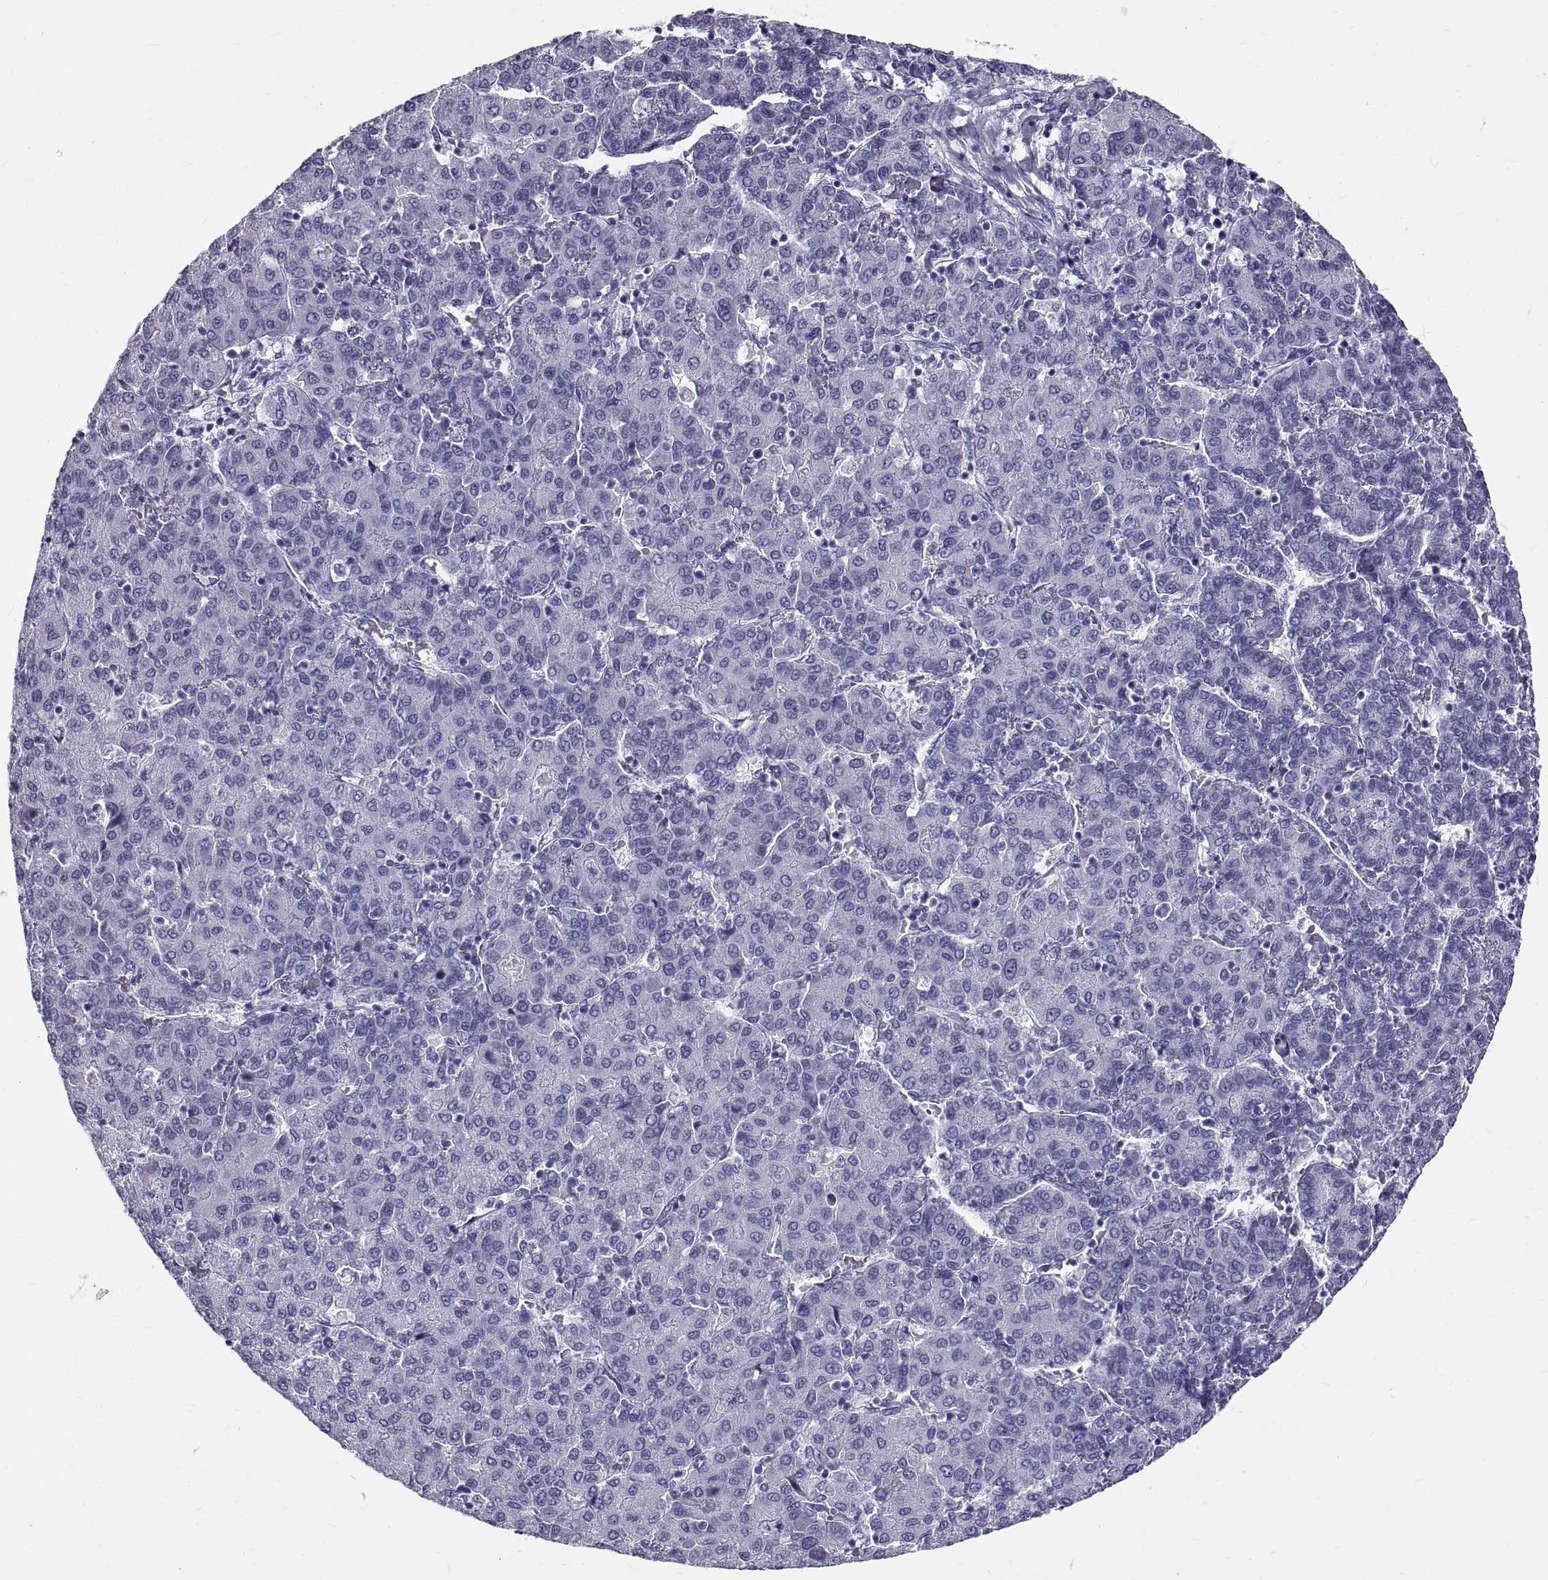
{"staining": {"intensity": "negative", "quantity": "none", "location": "none"}, "tissue": "liver cancer", "cell_type": "Tumor cells", "image_type": "cancer", "snomed": [{"axis": "morphology", "description": "Carcinoma, Hepatocellular, NOS"}, {"axis": "topography", "description": "Liver"}], "caption": "This is an IHC image of human liver hepatocellular carcinoma. There is no positivity in tumor cells.", "gene": "GNG12", "patient": {"sex": "male", "age": 65}}